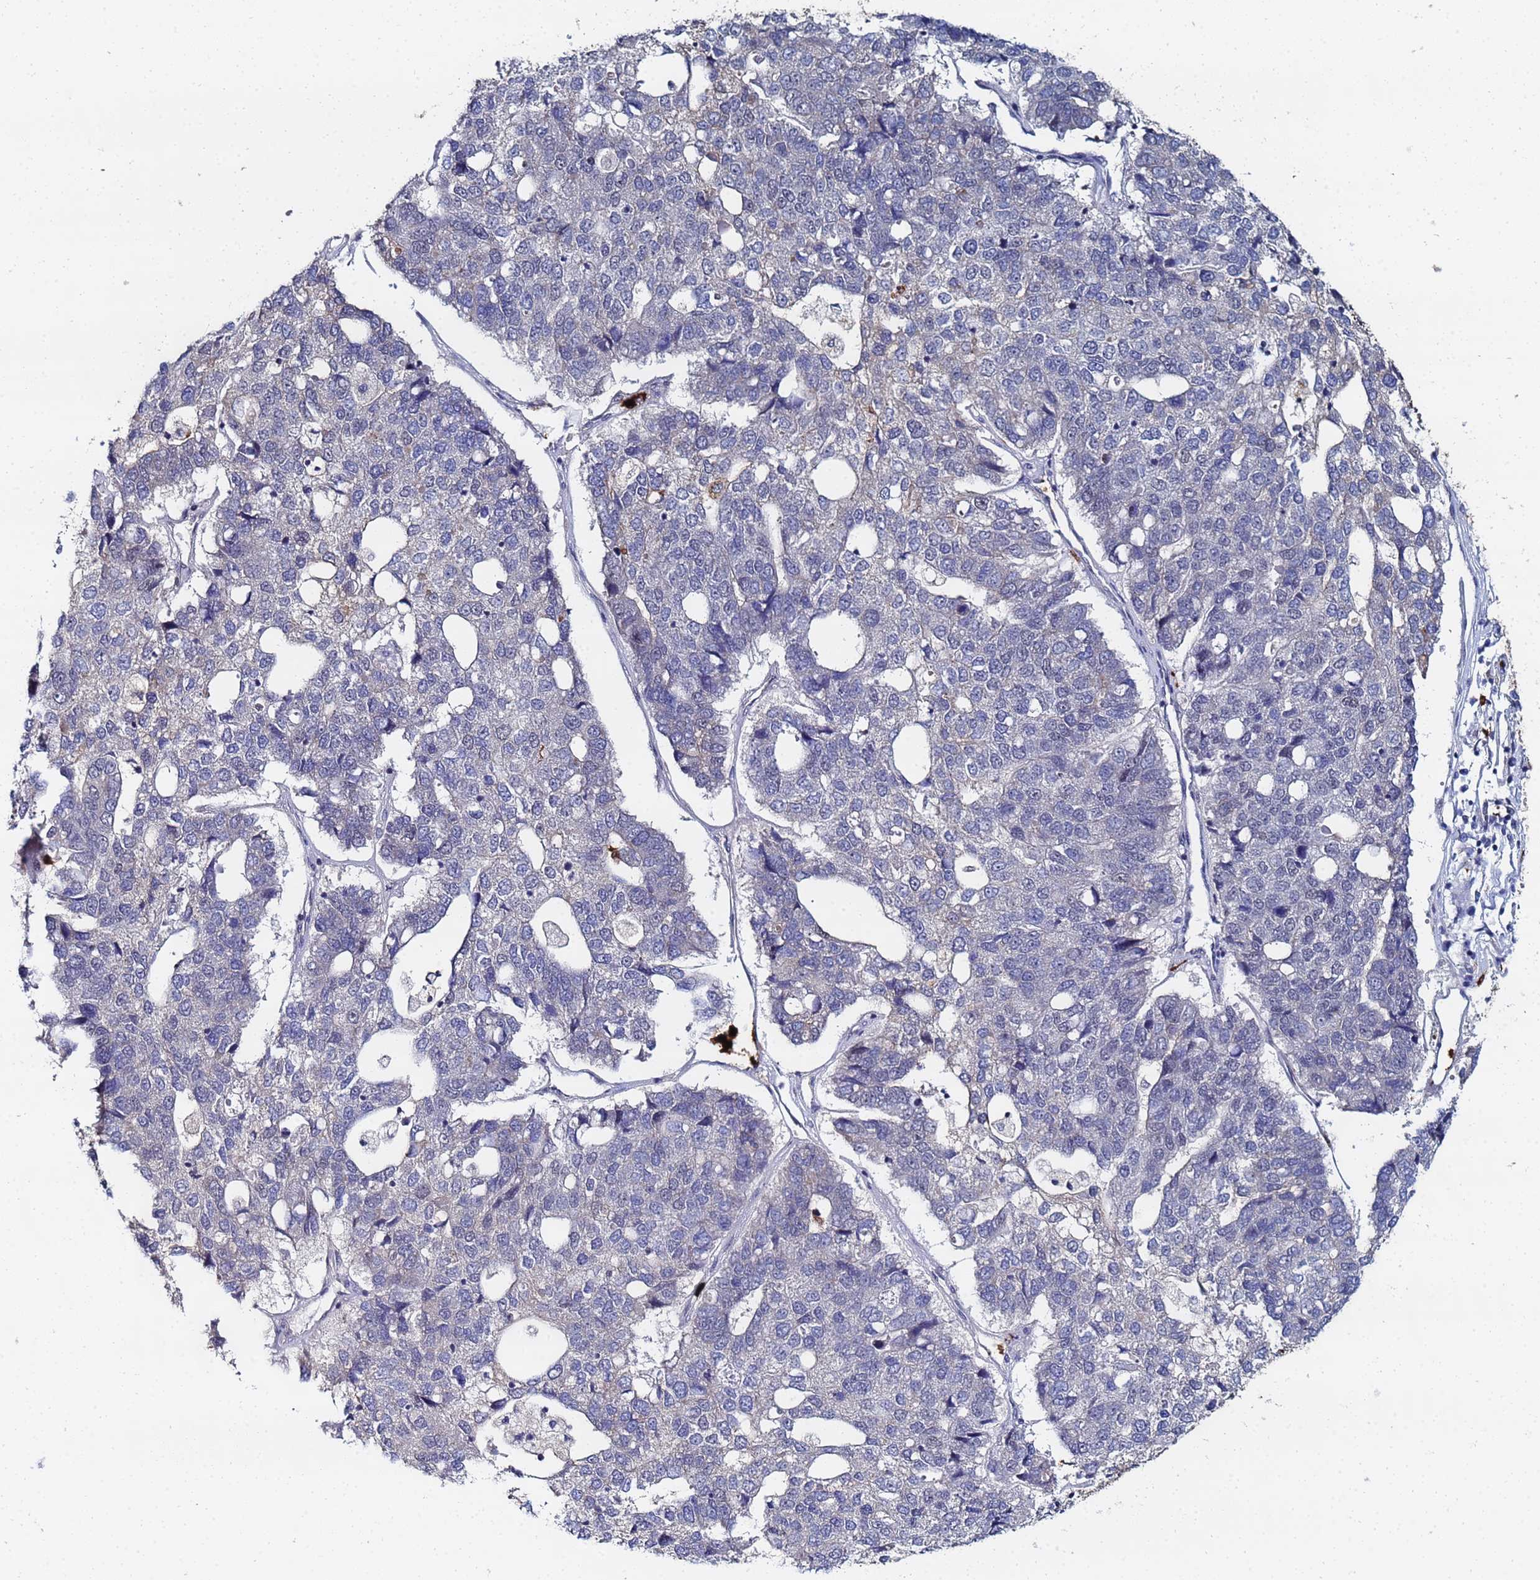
{"staining": {"intensity": "negative", "quantity": "none", "location": "none"}, "tissue": "pancreatic cancer", "cell_type": "Tumor cells", "image_type": "cancer", "snomed": [{"axis": "morphology", "description": "Adenocarcinoma, NOS"}, {"axis": "topography", "description": "Pancreas"}], "caption": "IHC of adenocarcinoma (pancreatic) reveals no positivity in tumor cells. (DAB (3,3'-diaminobenzidine) immunohistochemistry with hematoxylin counter stain).", "gene": "MTCL1", "patient": {"sex": "female", "age": 61}}